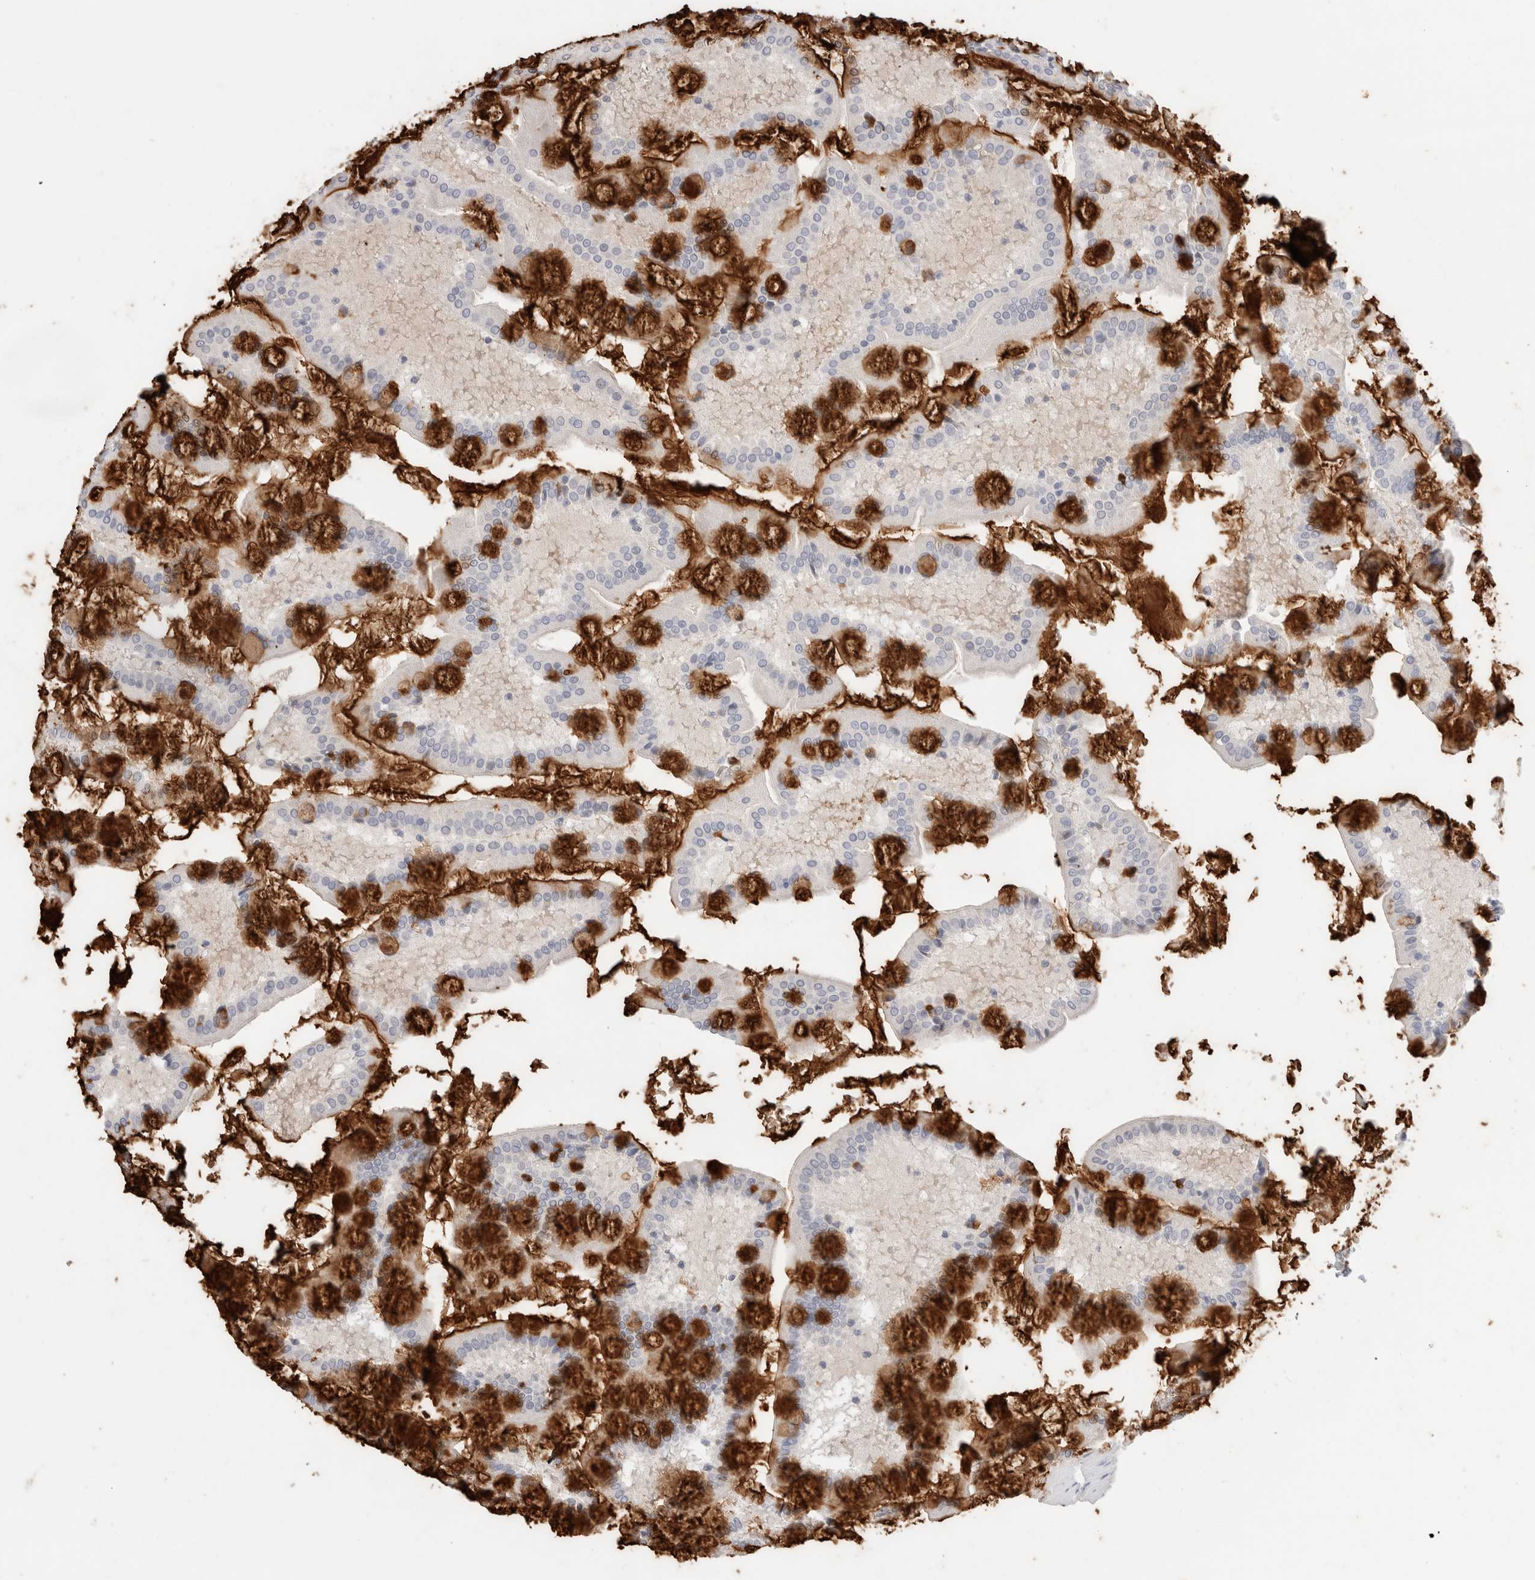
{"staining": {"intensity": "strong", "quantity": "25%-75%", "location": "cytoplasmic/membranous"}, "tissue": "small intestine", "cell_type": "Glandular cells", "image_type": "normal", "snomed": [{"axis": "morphology", "description": "Normal tissue, NOS"}, {"axis": "topography", "description": "Small intestine"}], "caption": "IHC histopathology image of unremarkable small intestine: human small intestine stained using immunohistochemistry exhibits high levels of strong protein expression localized specifically in the cytoplasmic/membranous of glandular cells, appearing as a cytoplasmic/membranous brown color.", "gene": "ADAM30", "patient": {"sex": "male", "age": 41}}